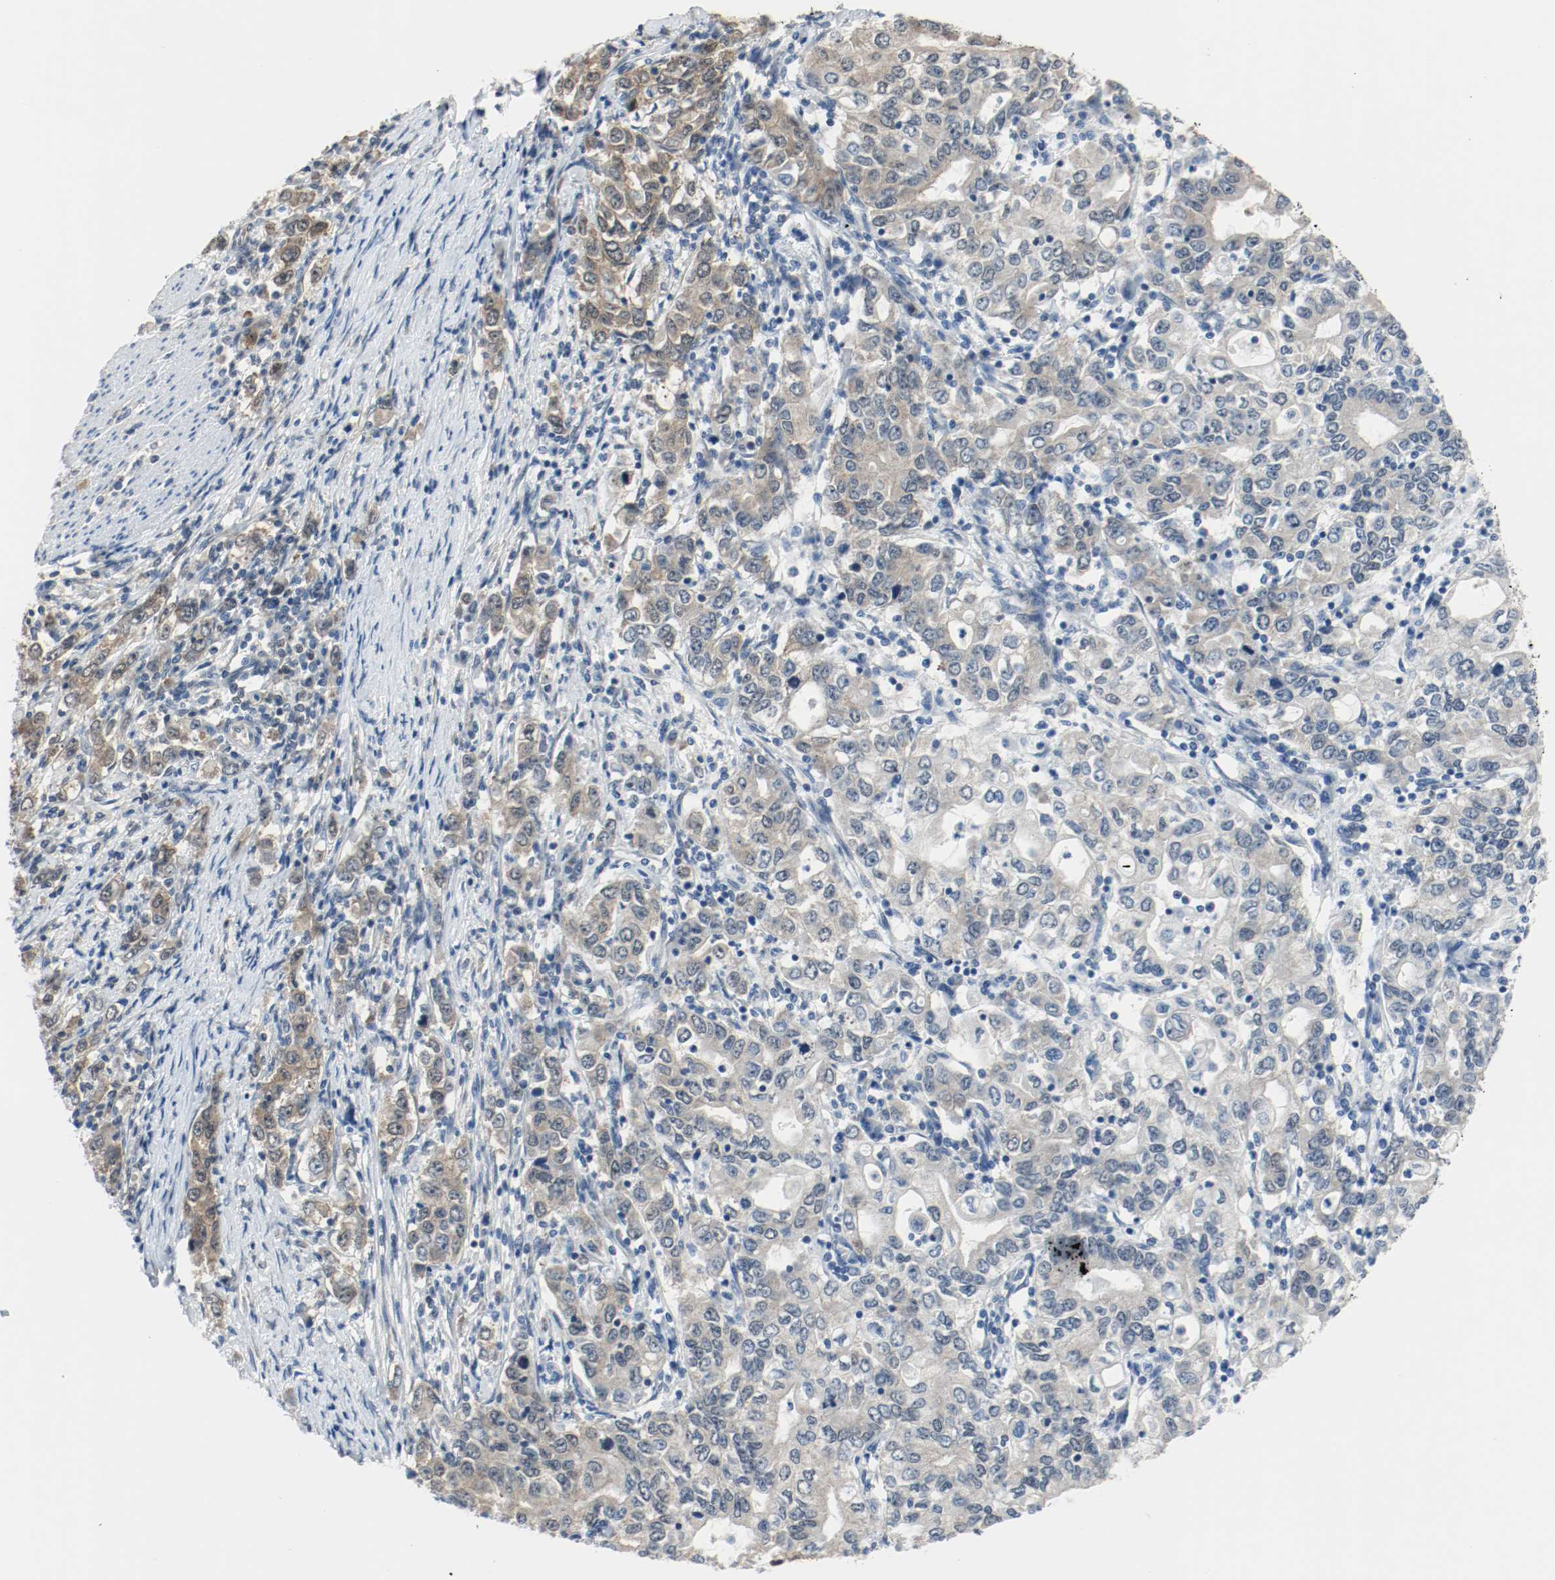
{"staining": {"intensity": "weak", "quantity": "25%-75%", "location": "cytoplasmic/membranous"}, "tissue": "stomach cancer", "cell_type": "Tumor cells", "image_type": "cancer", "snomed": [{"axis": "morphology", "description": "Adenocarcinoma, NOS"}, {"axis": "topography", "description": "Stomach, lower"}], "caption": "Human stomach adenocarcinoma stained for a protein (brown) demonstrates weak cytoplasmic/membranous positive staining in about 25%-75% of tumor cells.", "gene": "PPME1", "patient": {"sex": "female", "age": 72}}